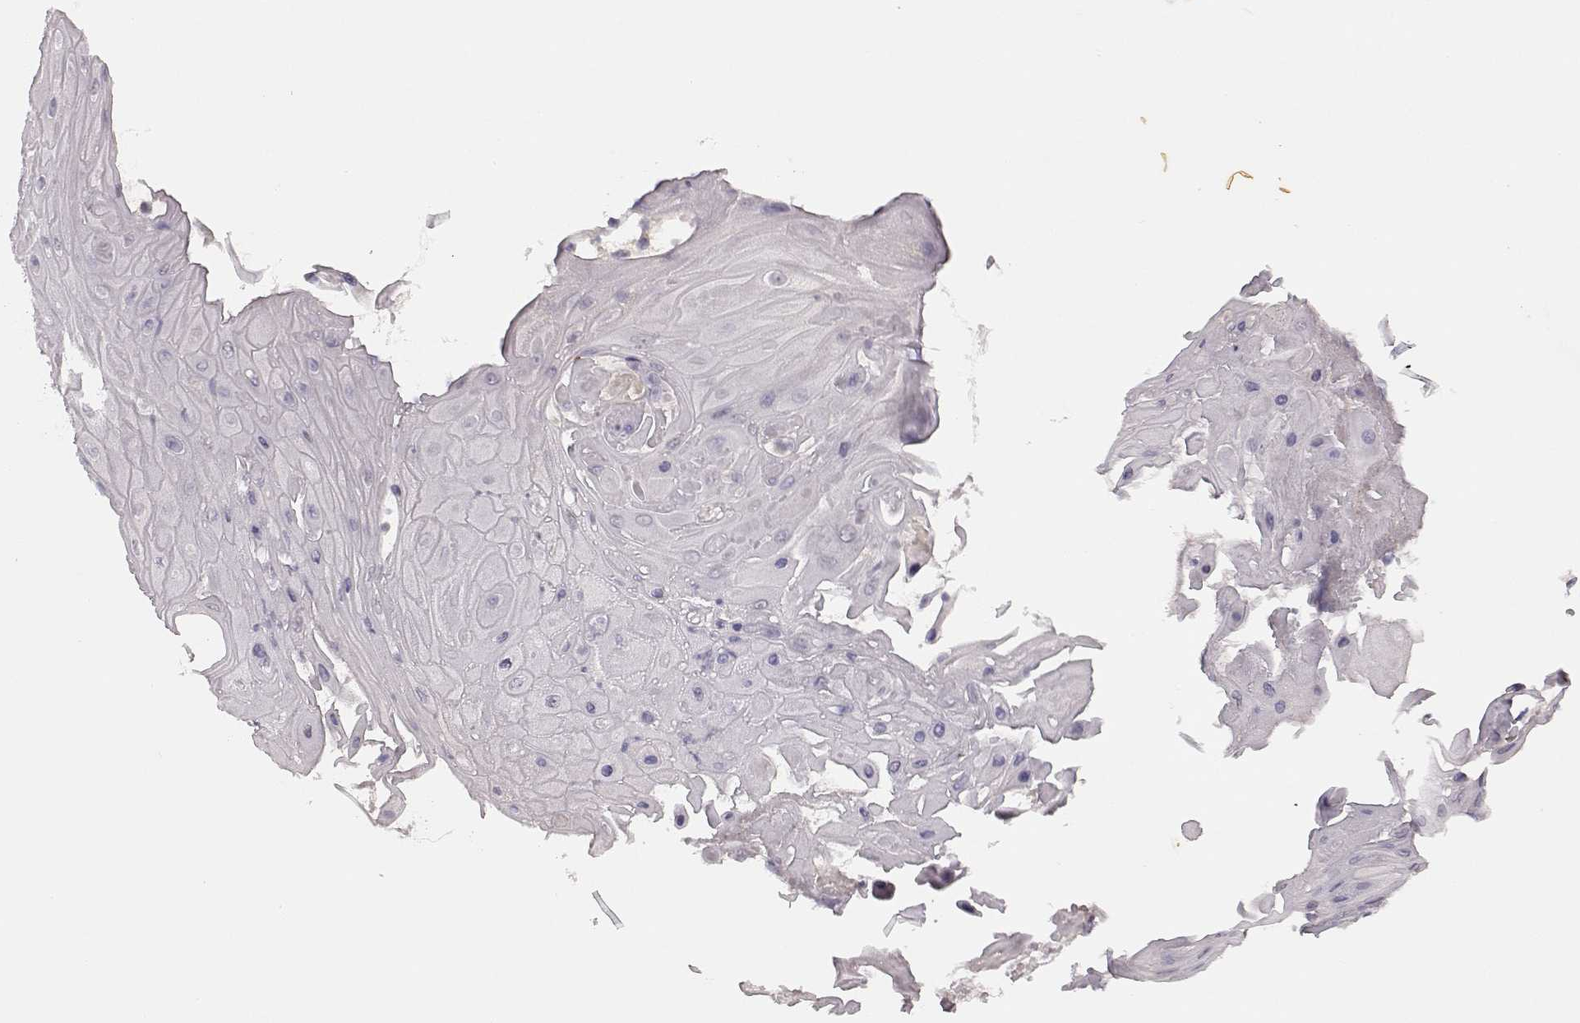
{"staining": {"intensity": "negative", "quantity": "none", "location": "none"}, "tissue": "skin cancer", "cell_type": "Tumor cells", "image_type": "cancer", "snomed": [{"axis": "morphology", "description": "Squamous cell carcinoma, NOS"}, {"axis": "topography", "description": "Skin"}], "caption": "A high-resolution micrograph shows IHC staining of skin squamous cell carcinoma, which shows no significant staining in tumor cells.", "gene": "BFSP2", "patient": {"sex": "male", "age": 62}}